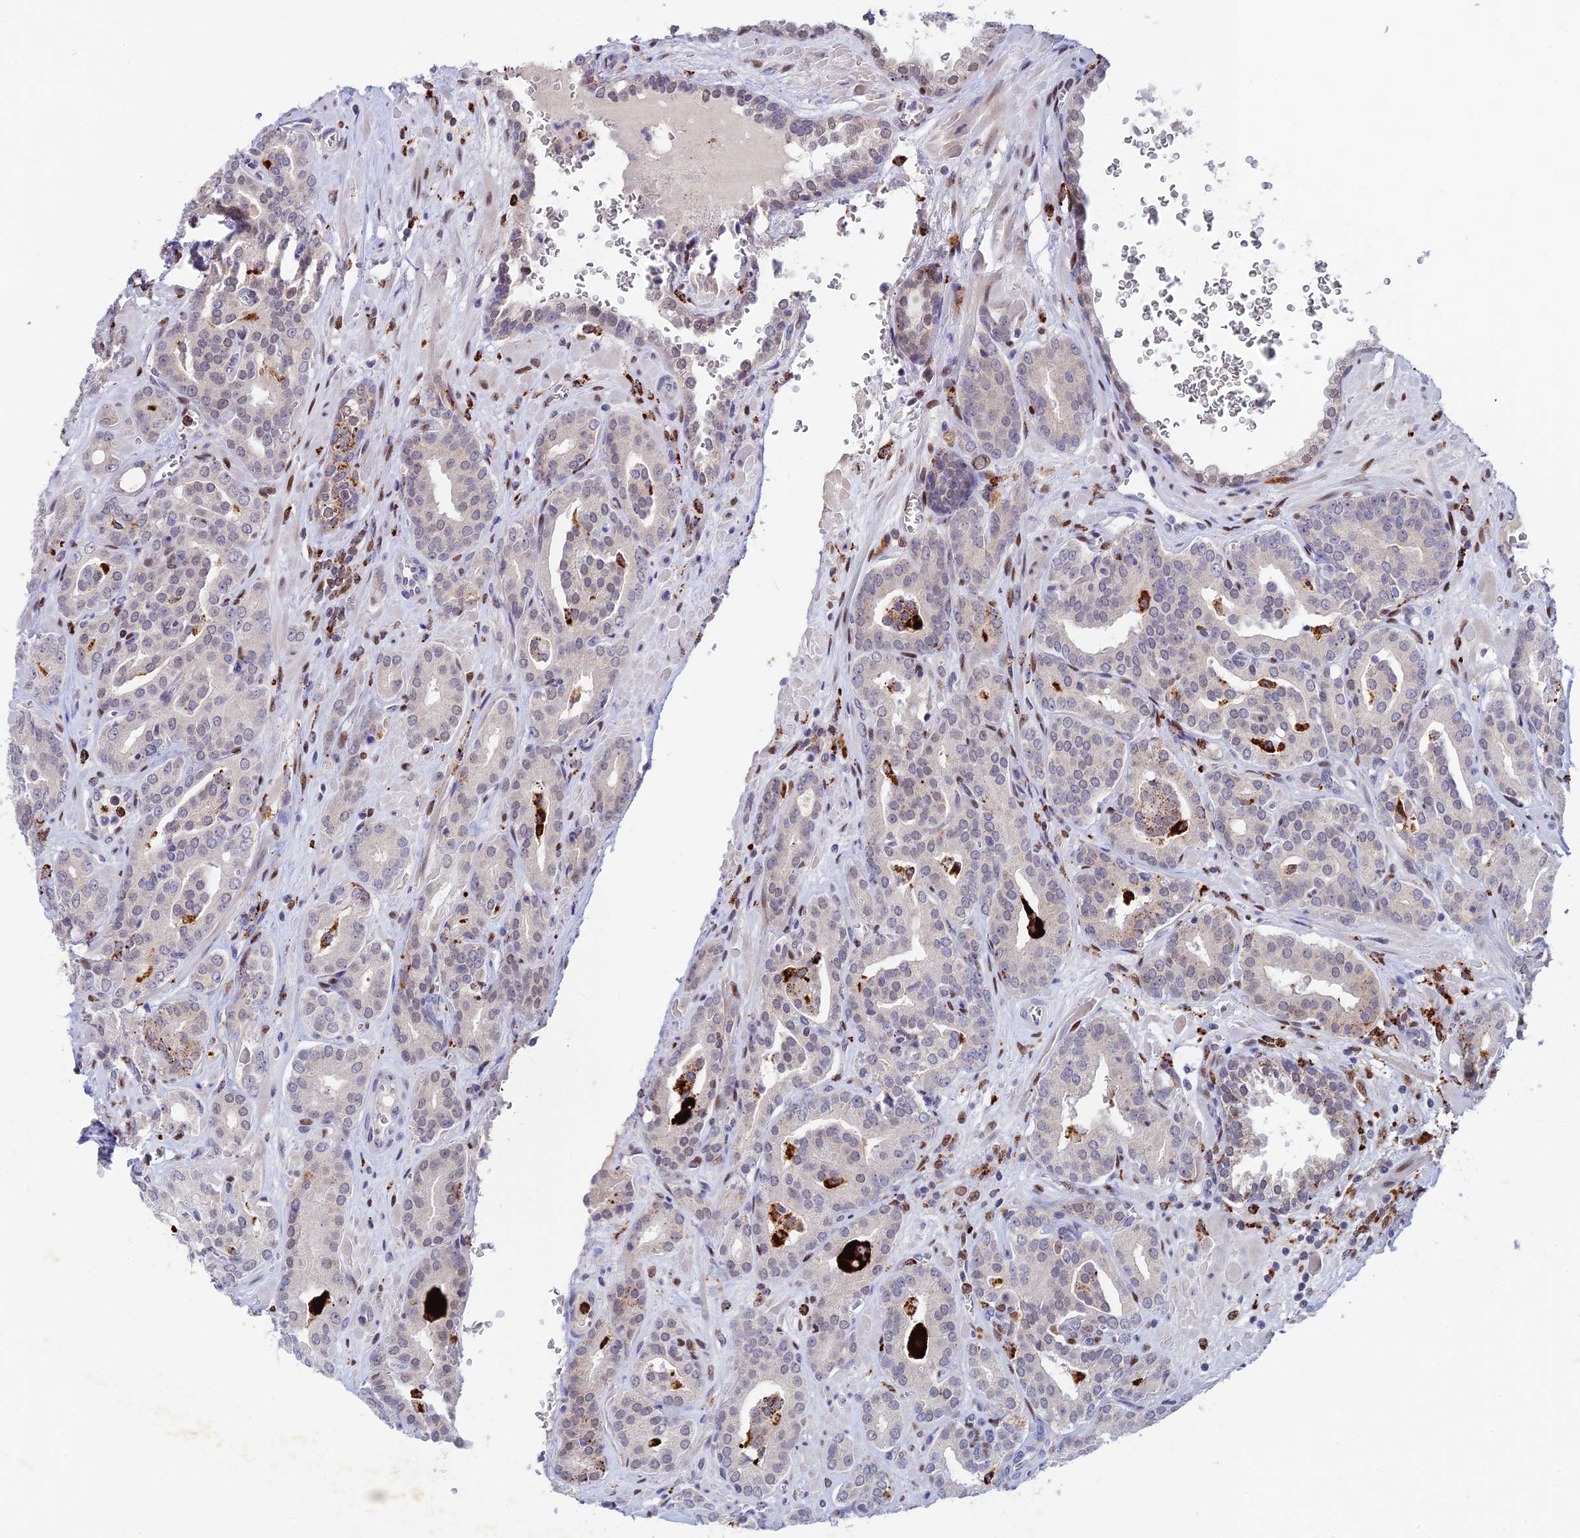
{"staining": {"intensity": "weak", "quantity": "25%-75%", "location": "nuclear"}, "tissue": "prostate cancer", "cell_type": "Tumor cells", "image_type": "cancer", "snomed": [{"axis": "morphology", "description": "Adenocarcinoma, High grade"}, {"axis": "topography", "description": "Prostate"}], "caption": "Protein expression analysis of high-grade adenocarcinoma (prostate) exhibits weak nuclear positivity in approximately 25%-75% of tumor cells. The protein of interest is shown in brown color, while the nuclei are stained blue.", "gene": "HIC1", "patient": {"sex": "male", "age": 66}}